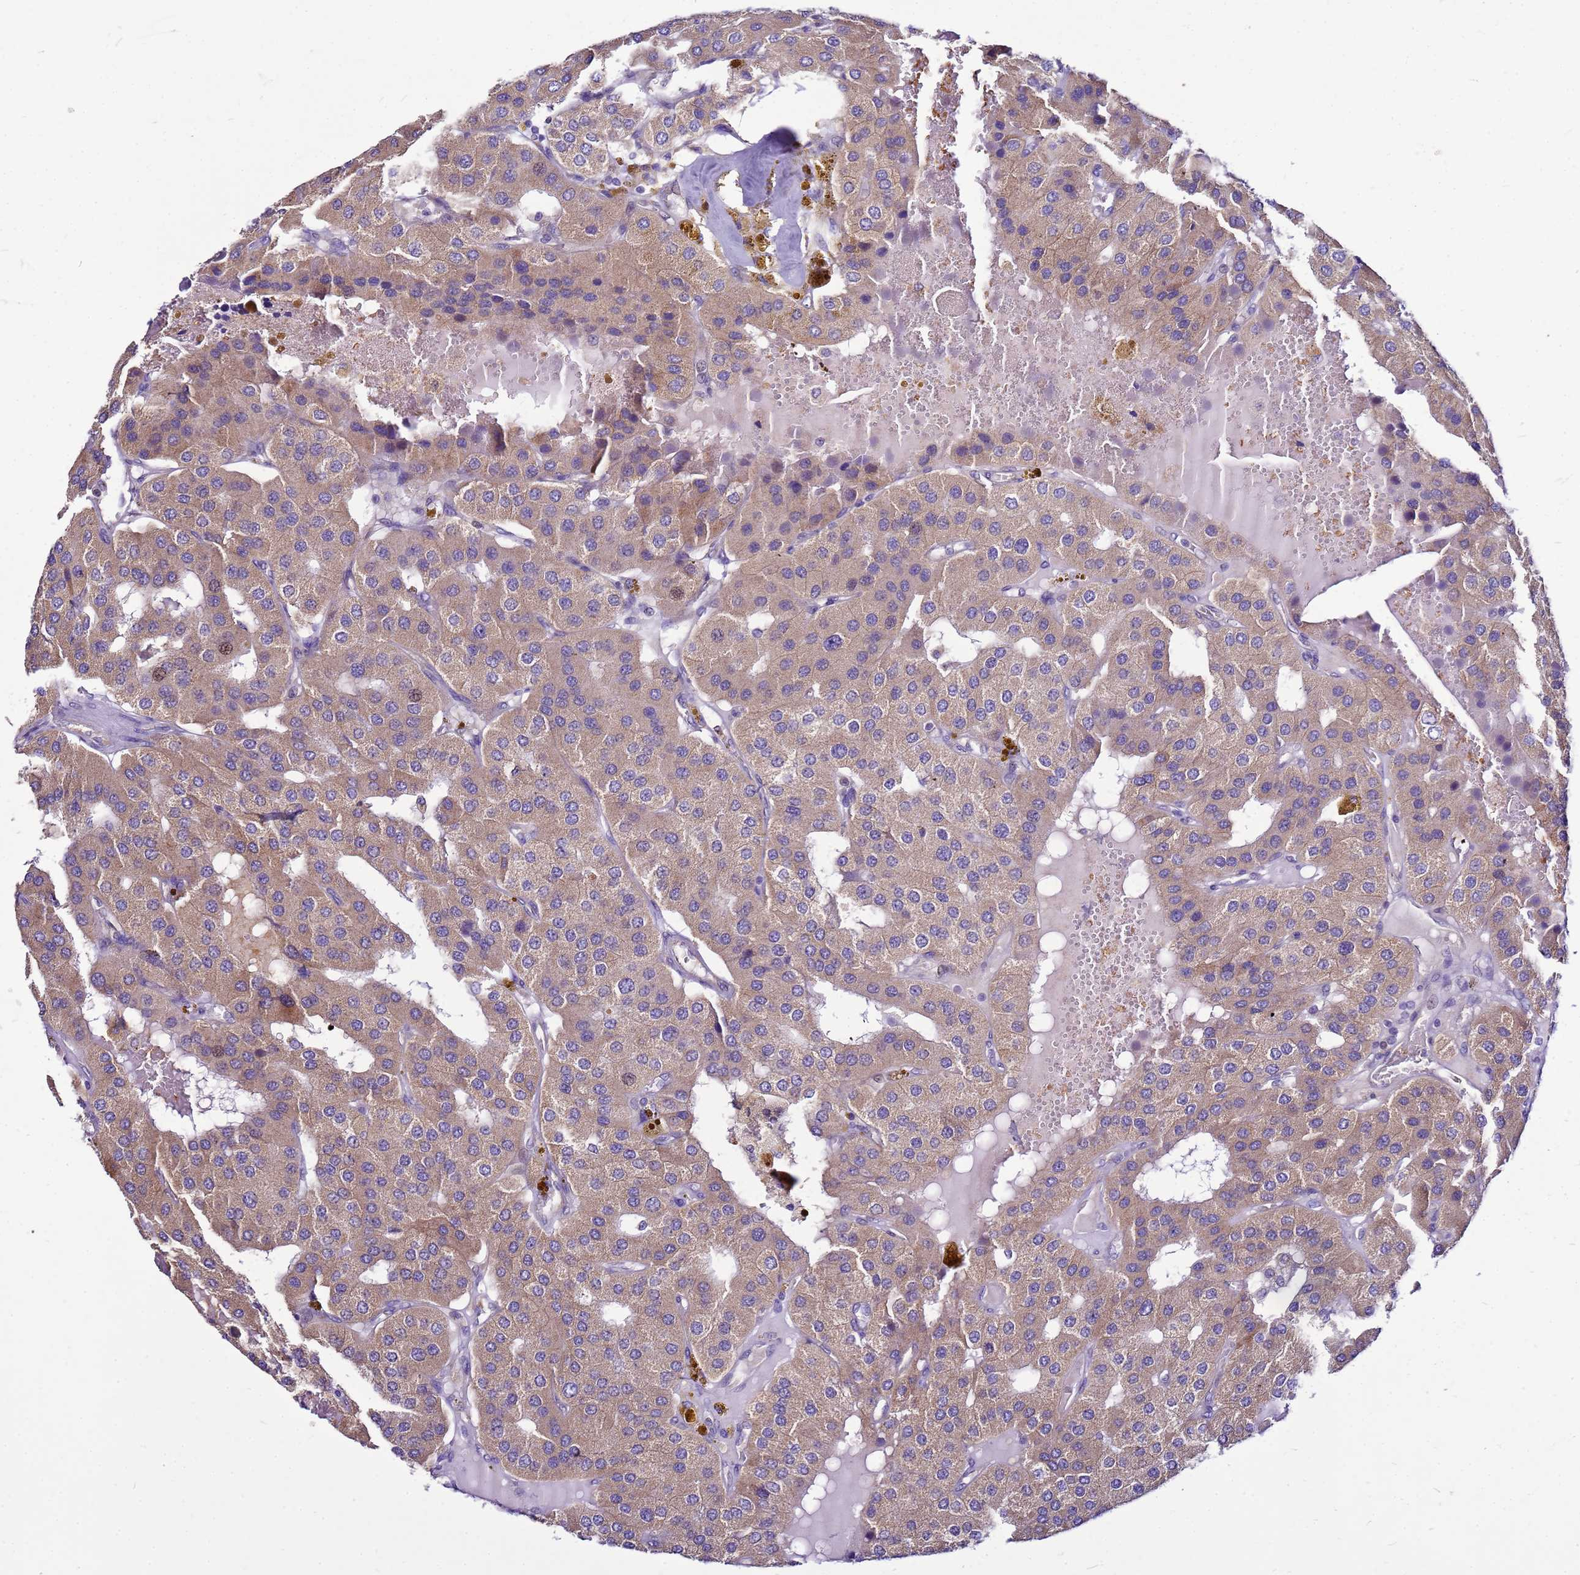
{"staining": {"intensity": "moderate", "quantity": ">75%", "location": "cytoplasmic/membranous"}, "tissue": "parathyroid gland", "cell_type": "Glandular cells", "image_type": "normal", "snomed": [{"axis": "morphology", "description": "Normal tissue, NOS"}, {"axis": "morphology", "description": "Adenoma, NOS"}, {"axis": "topography", "description": "Parathyroid gland"}], "caption": "Brown immunohistochemical staining in unremarkable parathyroid gland reveals moderate cytoplasmic/membranous expression in about >75% of glandular cells.", "gene": "PKD1", "patient": {"sex": "female", "age": 86}}